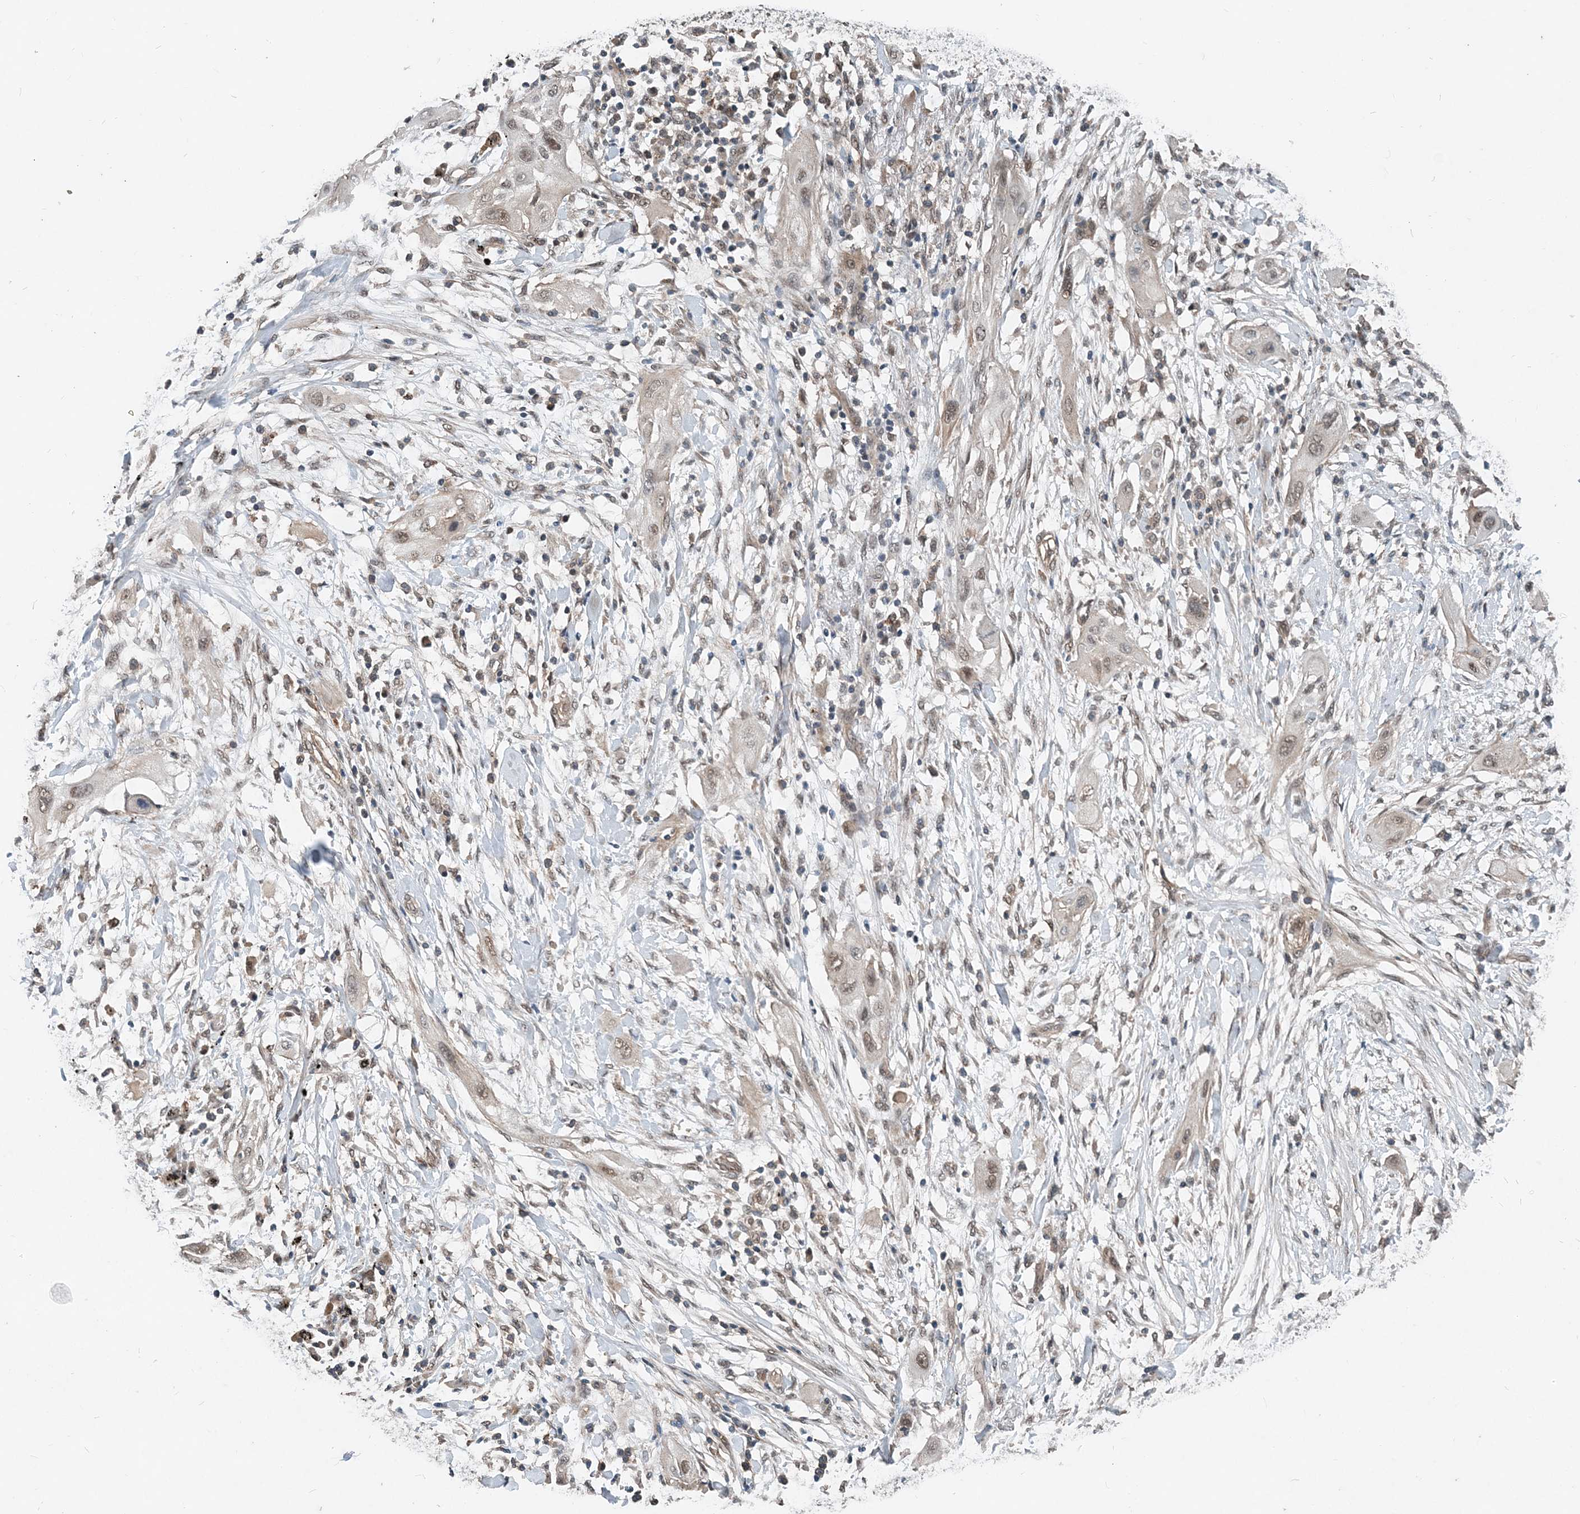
{"staining": {"intensity": "weak", "quantity": "25%-75%", "location": "cytoplasmic/membranous,nuclear"}, "tissue": "lung cancer", "cell_type": "Tumor cells", "image_type": "cancer", "snomed": [{"axis": "morphology", "description": "Squamous cell carcinoma, NOS"}, {"axis": "topography", "description": "Lung"}], "caption": "IHC (DAB) staining of lung cancer displays weak cytoplasmic/membranous and nuclear protein staining in approximately 25%-75% of tumor cells. The protein of interest is shown in brown color, while the nuclei are stained blue.", "gene": "SMPD3", "patient": {"sex": "female", "age": 47}}